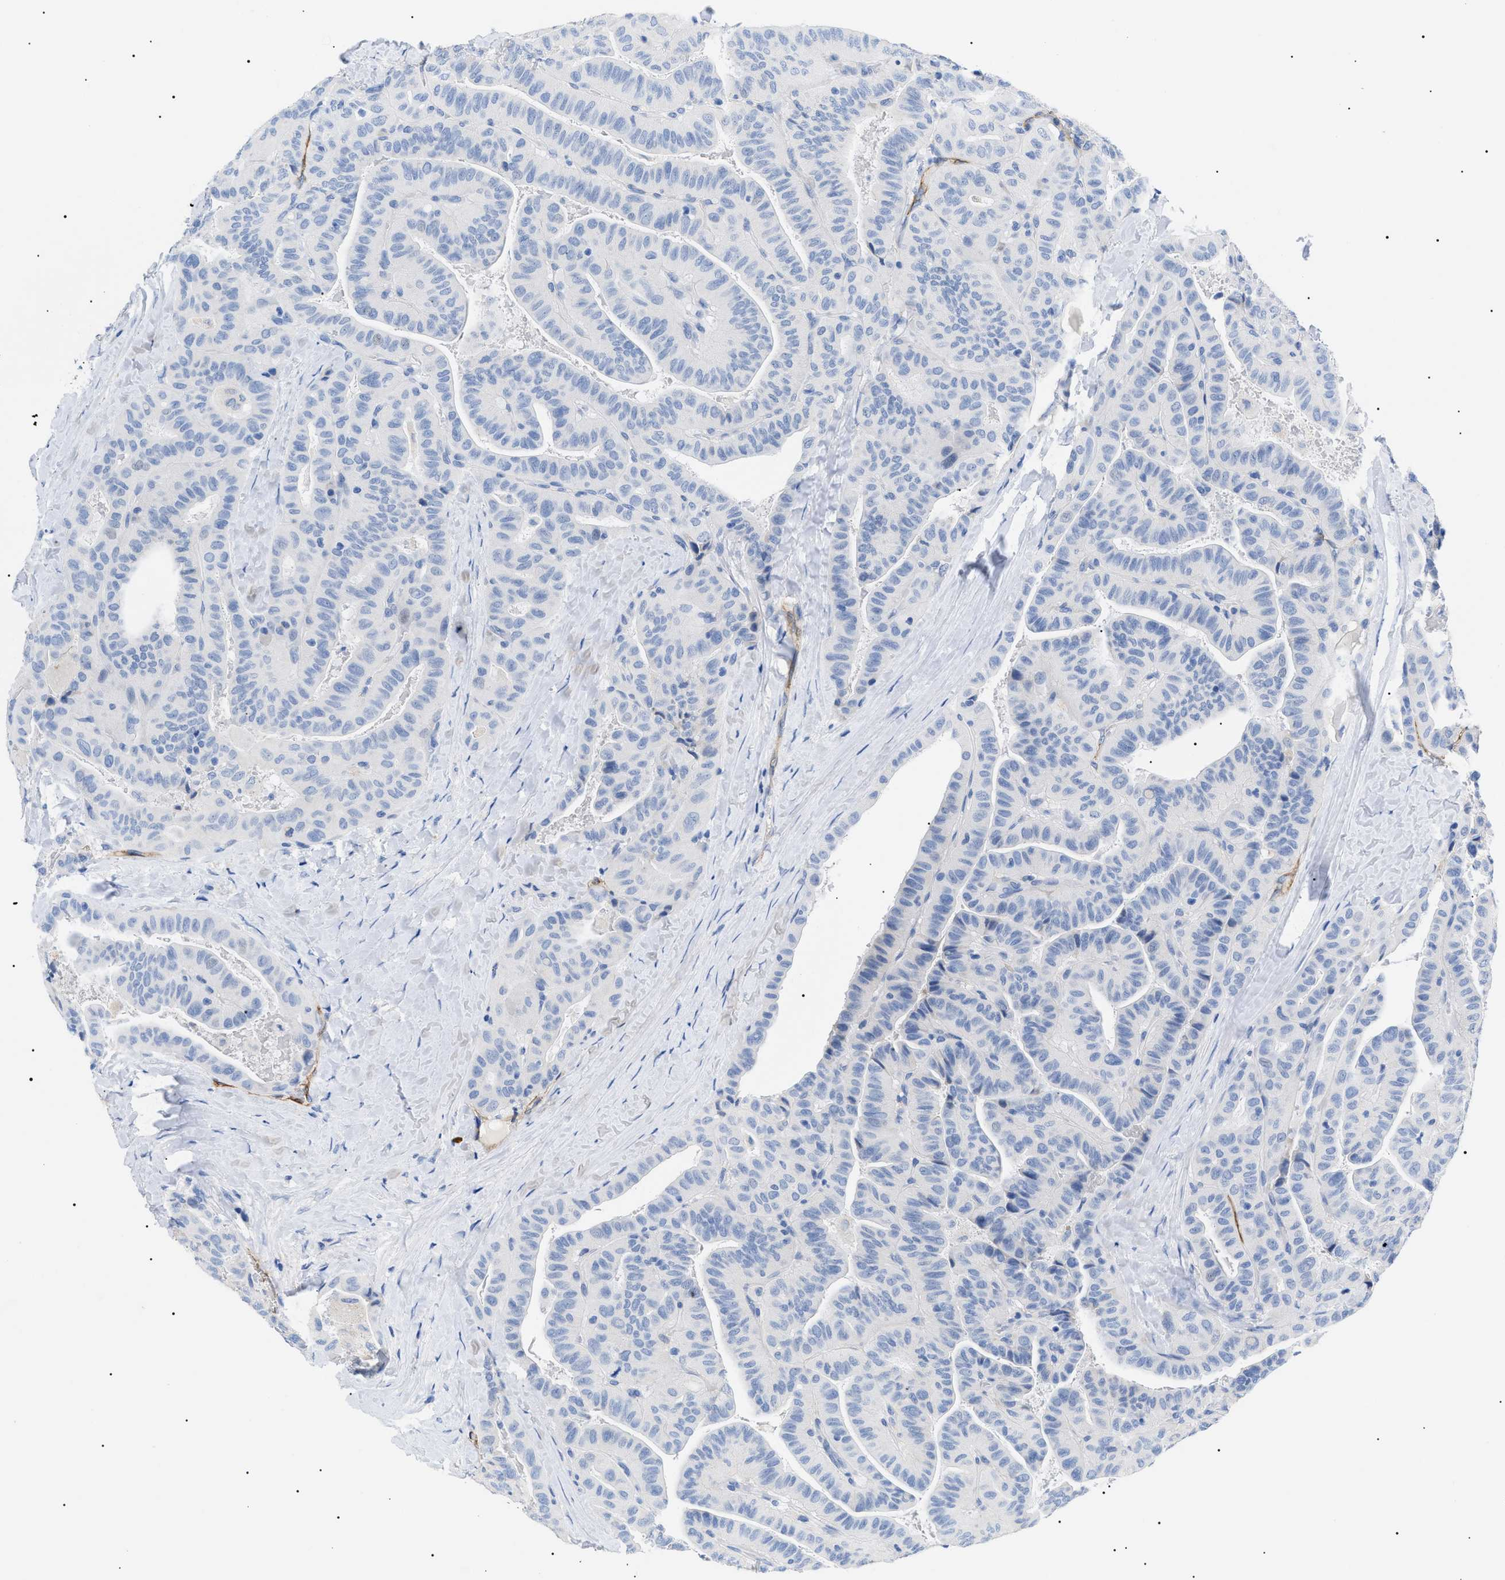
{"staining": {"intensity": "negative", "quantity": "none", "location": "none"}, "tissue": "thyroid cancer", "cell_type": "Tumor cells", "image_type": "cancer", "snomed": [{"axis": "morphology", "description": "Papillary adenocarcinoma, NOS"}, {"axis": "topography", "description": "Thyroid gland"}], "caption": "Immunohistochemical staining of human papillary adenocarcinoma (thyroid) shows no significant staining in tumor cells.", "gene": "ACKR1", "patient": {"sex": "male", "age": 77}}